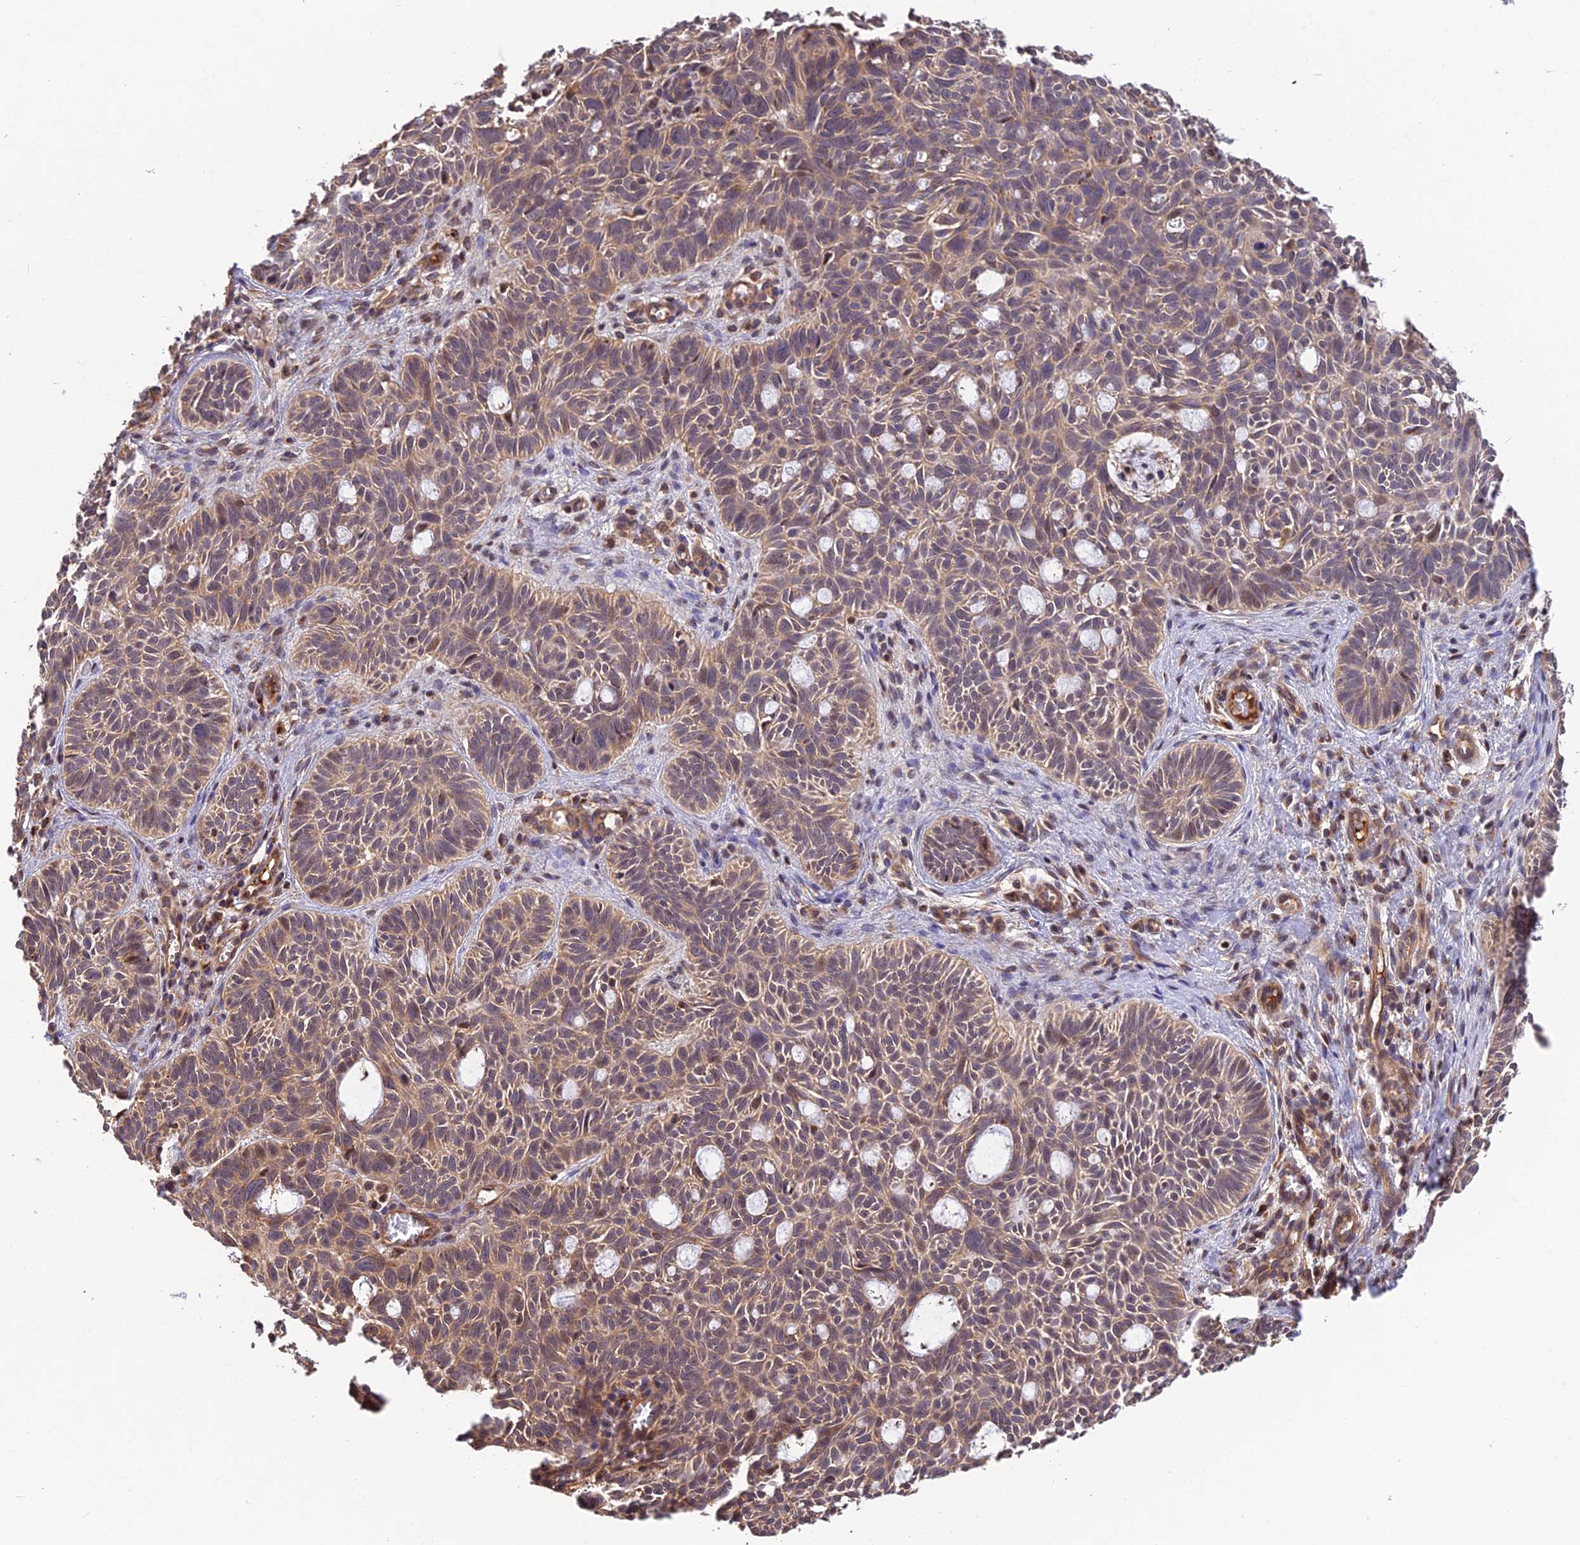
{"staining": {"intensity": "moderate", "quantity": "25%-75%", "location": "cytoplasmic/membranous"}, "tissue": "skin cancer", "cell_type": "Tumor cells", "image_type": "cancer", "snomed": [{"axis": "morphology", "description": "Basal cell carcinoma"}, {"axis": "topography", "description": "Skin"}], "caption": "Skin cancer stained with a protein marker exhibits moderate staining in tumor cells.", "gene": "MNS1", "patient": {"sex": "male", "age": 69}}